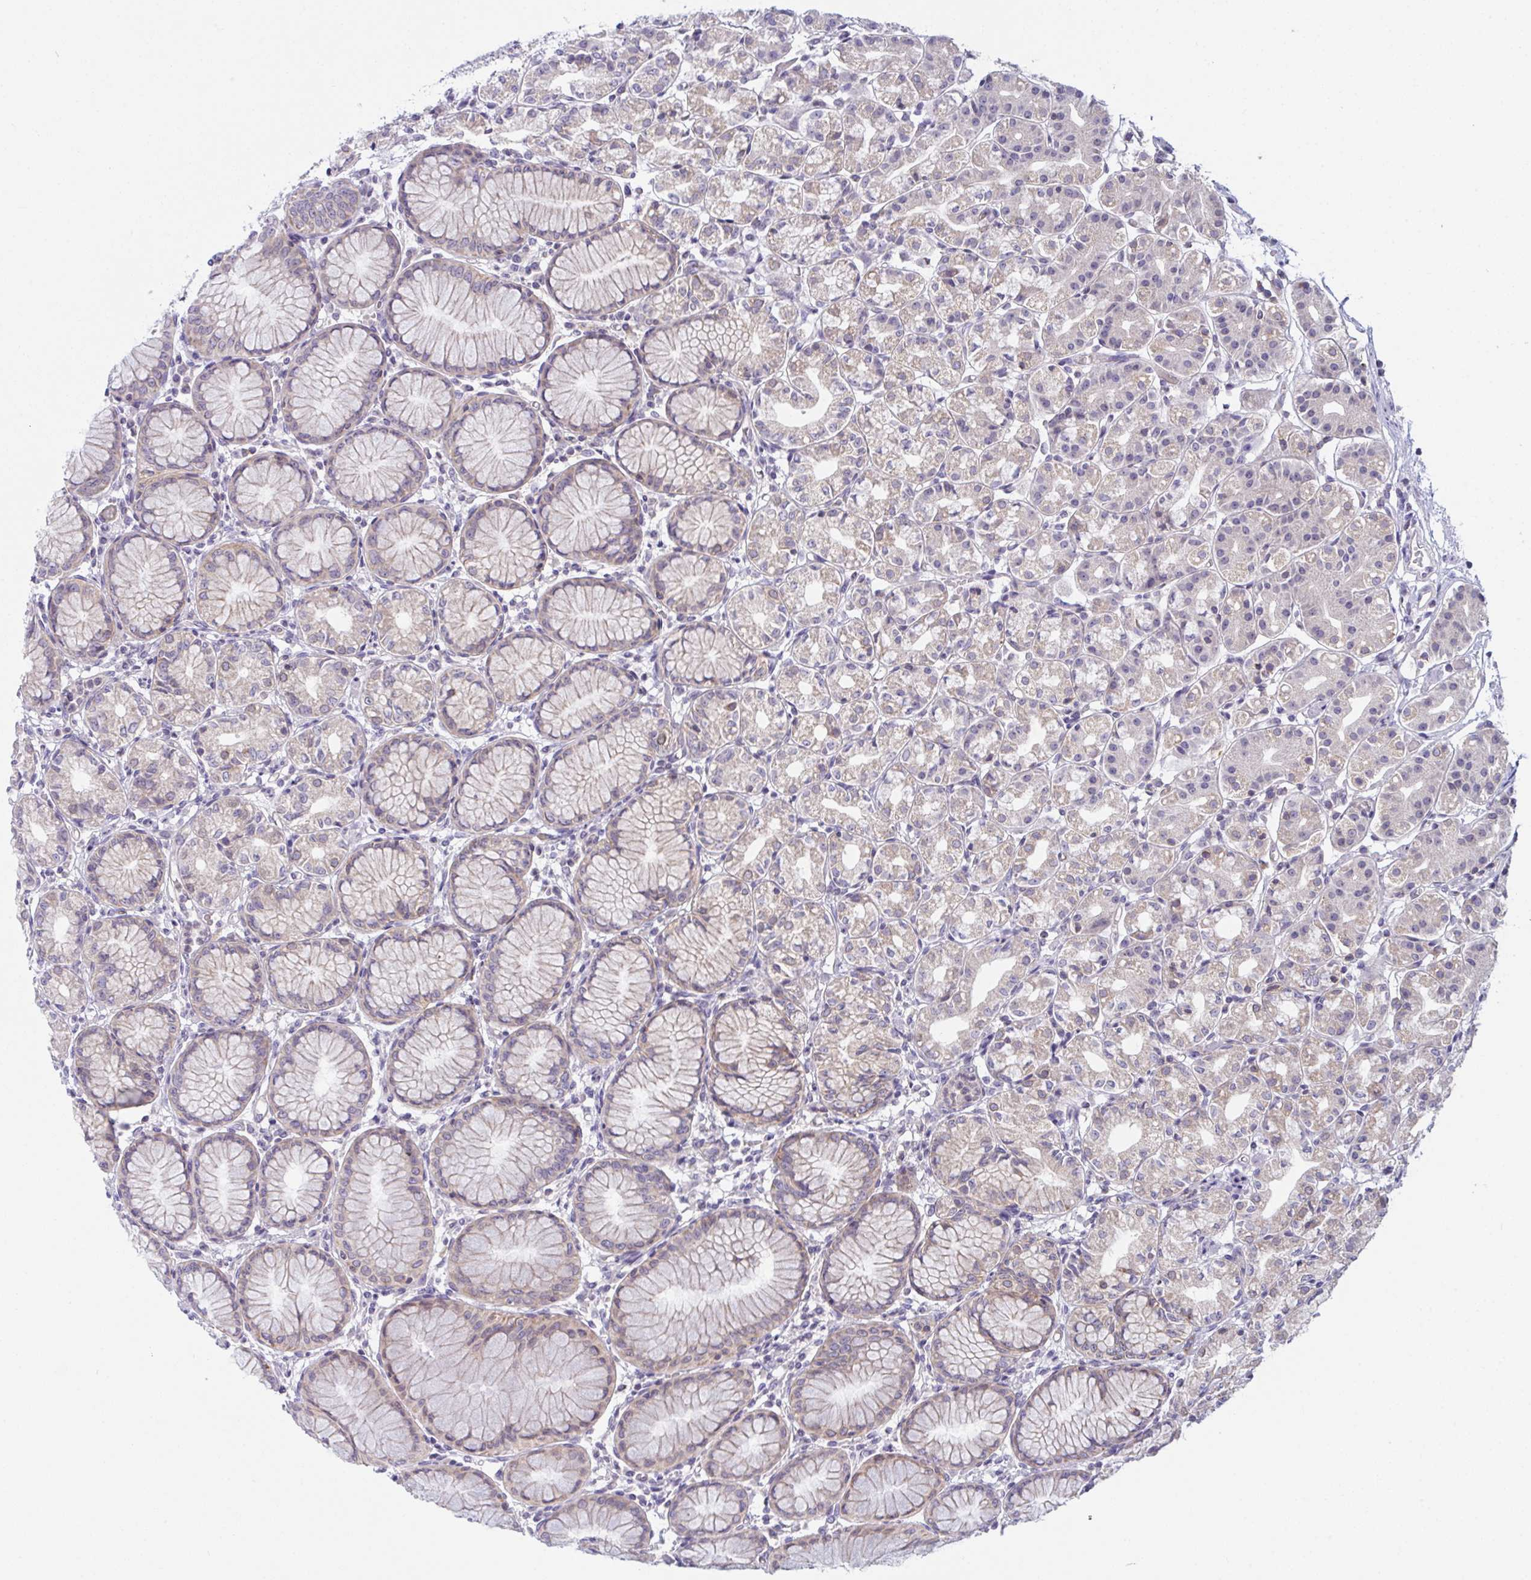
{"staining": {"intensity": "weak", "quantity": "<25%", "location": "cytoplasmic/membranous"}, "tissue": "stomach", "cell_type": "Glandular cells", "image_type": "normal", "snomed": [{"axis": "morphology", "description": "Normal tissue, NOS"}, {"axis": "topography", "description": "Stomach"}], "caption": "An immunohistochemistry micrograph of normal stomach is shown. There is no staining in glandular cells of stomach.", "gene": "TANK", "patient": {"sex": "female", "age": 57}}